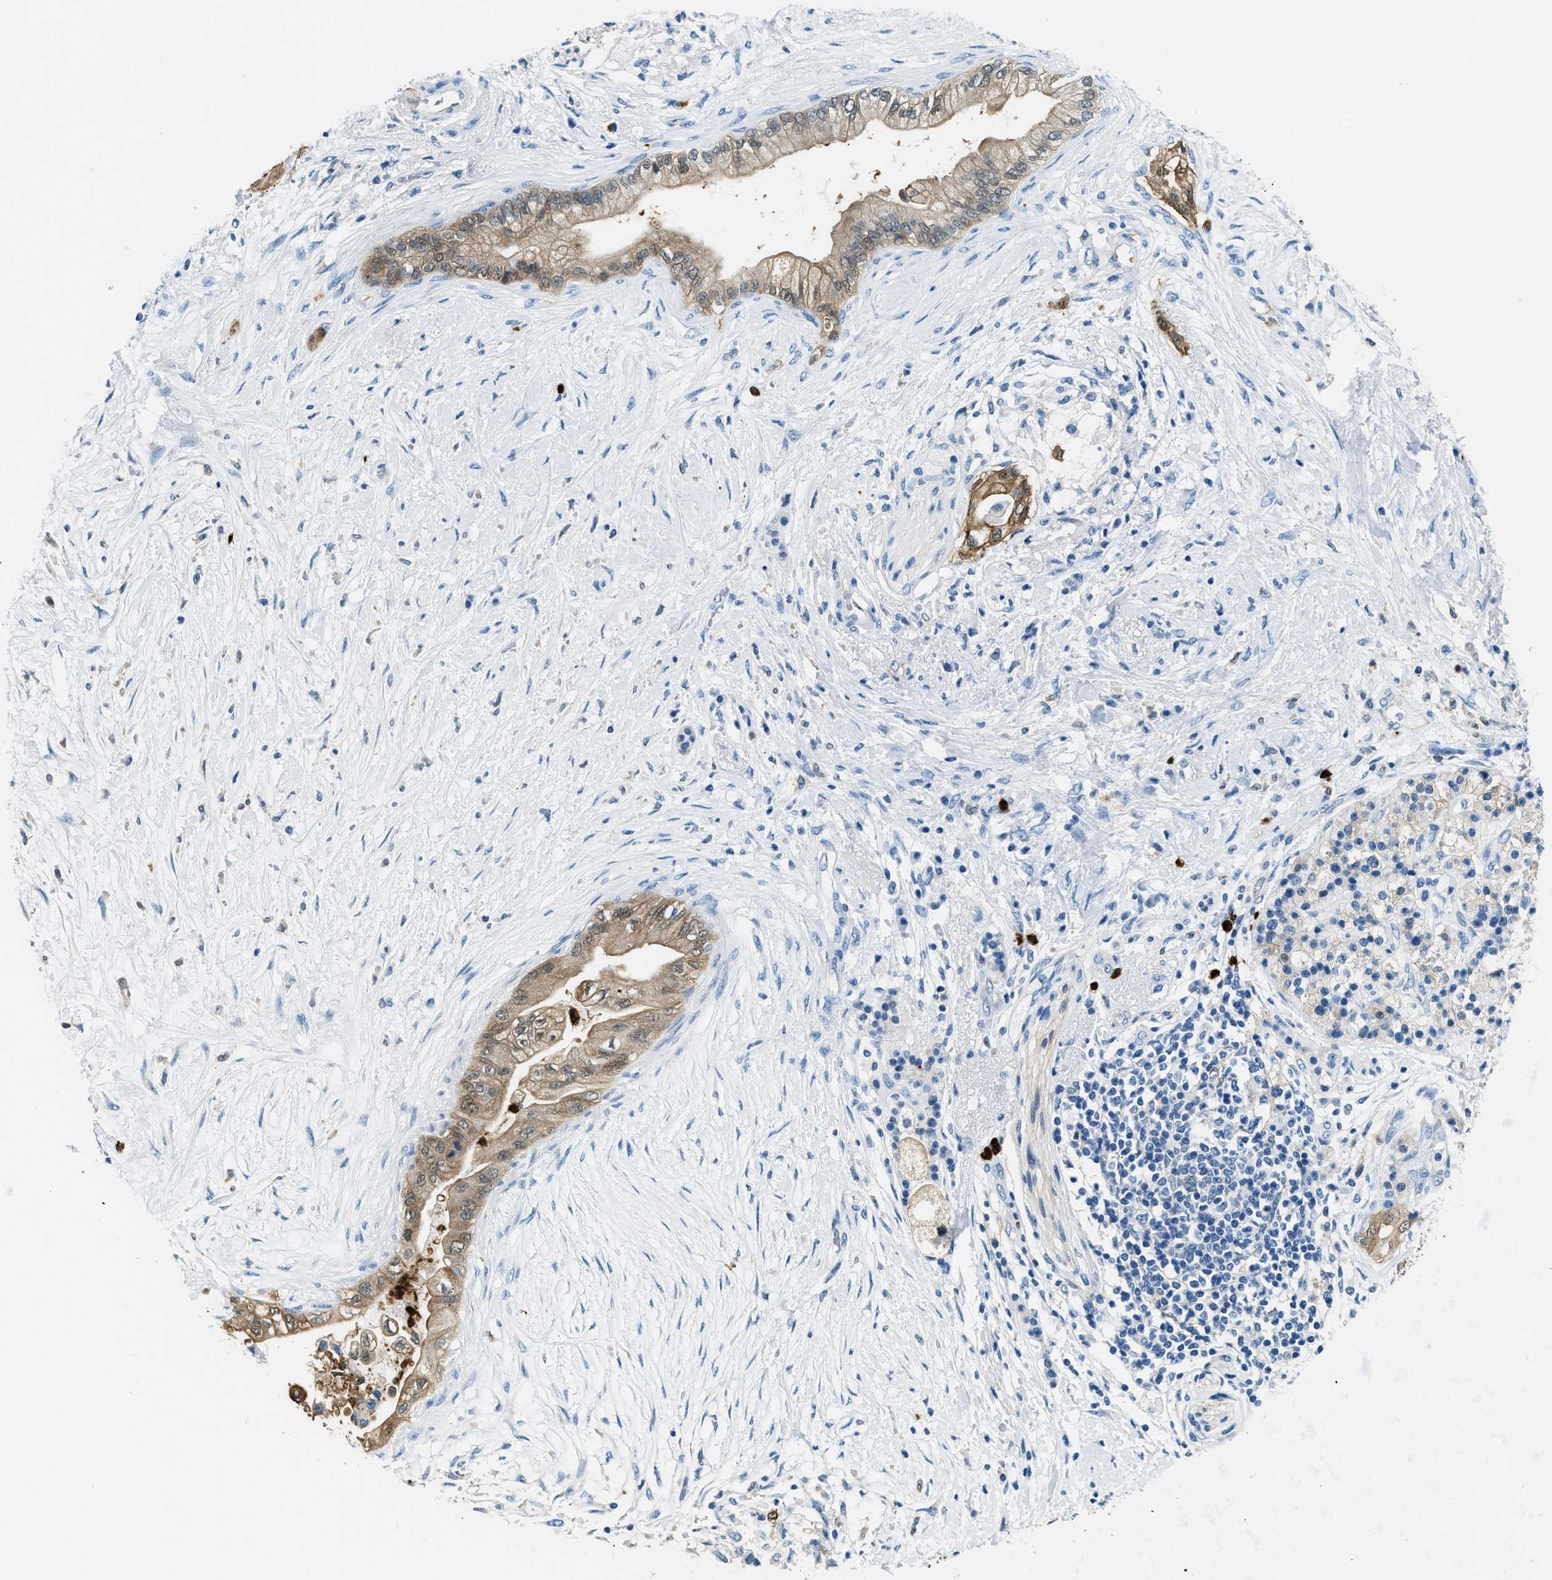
{"staining": {"intensity": "moderate", "quantity": ">75%", "location": "cytoplasmic/membranous"}, "tissue": "pancreatic cancer", "cell_type": "Tumor cells", "image_type": "cancer", "snomed": [{"axis": "morphology", "description": "Normal tissue, NOS"}, {"axis": "morphology", "description": "Adenocarcinoma, NOS"}, {"axis": "topography", "description": "Pancreas"}, {"axis": "topography", "description": "Duodenum"}], "caption": "This photomicrograph demonstrates pancreatic cancer stained with IHC to label a protein in brown. The cytoplasmic/membranous of tumor cells show moderate positivity for the protein. Nuclei are counter-stained blue.", "gene": "ANXA3", "patient": {"sex": "female", "age": 60}}